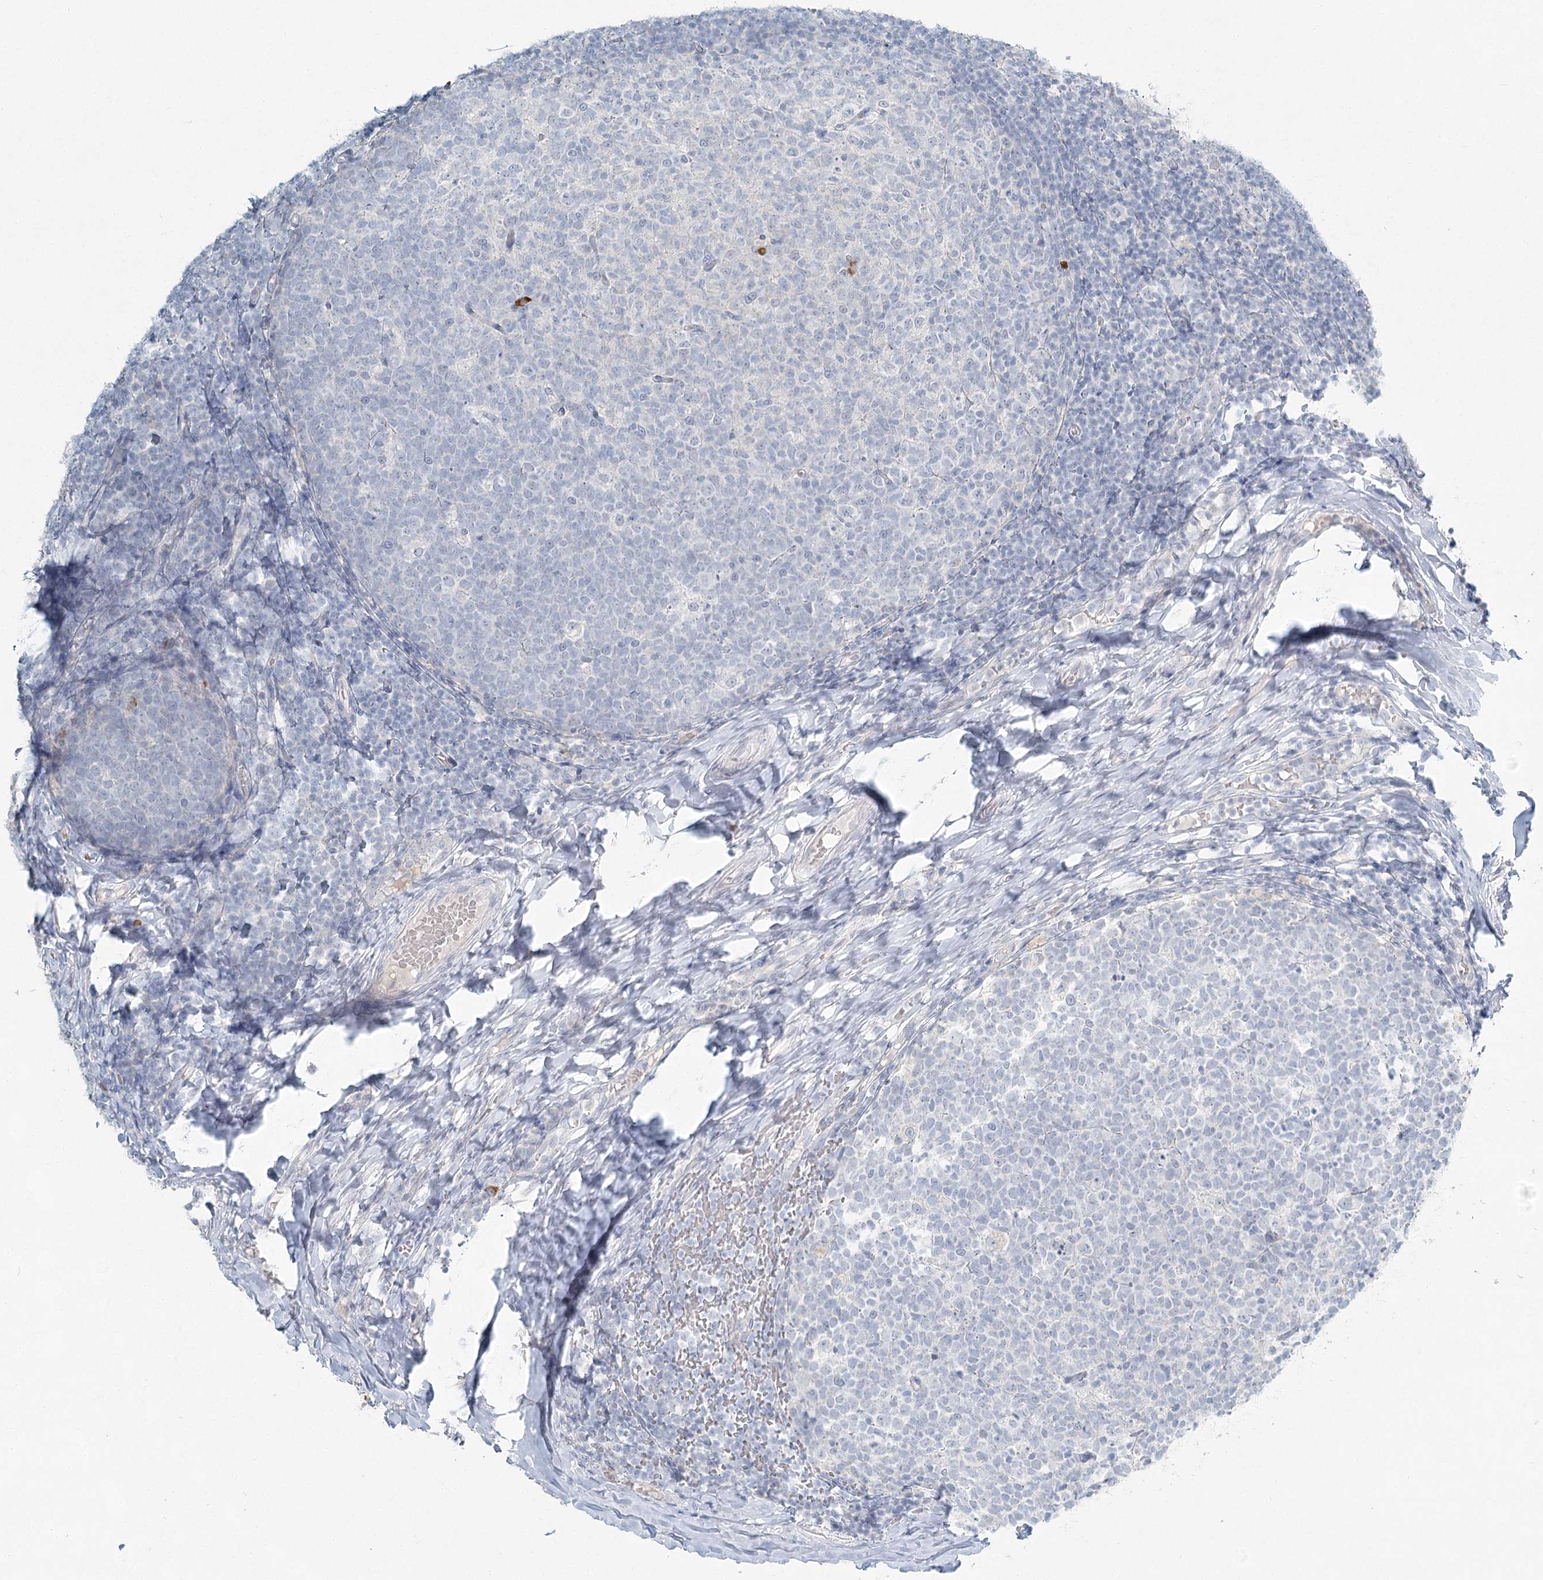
{"staining": {"intensity": "negative", "quantity": "none", "location": "none"}, "tissue": "tonsil", "cell_type": "Germinal center cells", "image_type": "normal", "snomed": [{"axis": "morphology", "description": "Normal tissue, NOS"}, {"axis": "topography", "description": "Tonsil"}], "caption": "This photomicrograph is of normal tonsil stained with immunohistochemistry to label a protein in brown with the nuclei are counter-stained blue. There is no expression in germinal center cells. (Brightfield microscopy of DAB immunohistochemistry at high magnification).", "gene": "LRP2BP", "patient": {"sex": "female", "age": 19}}